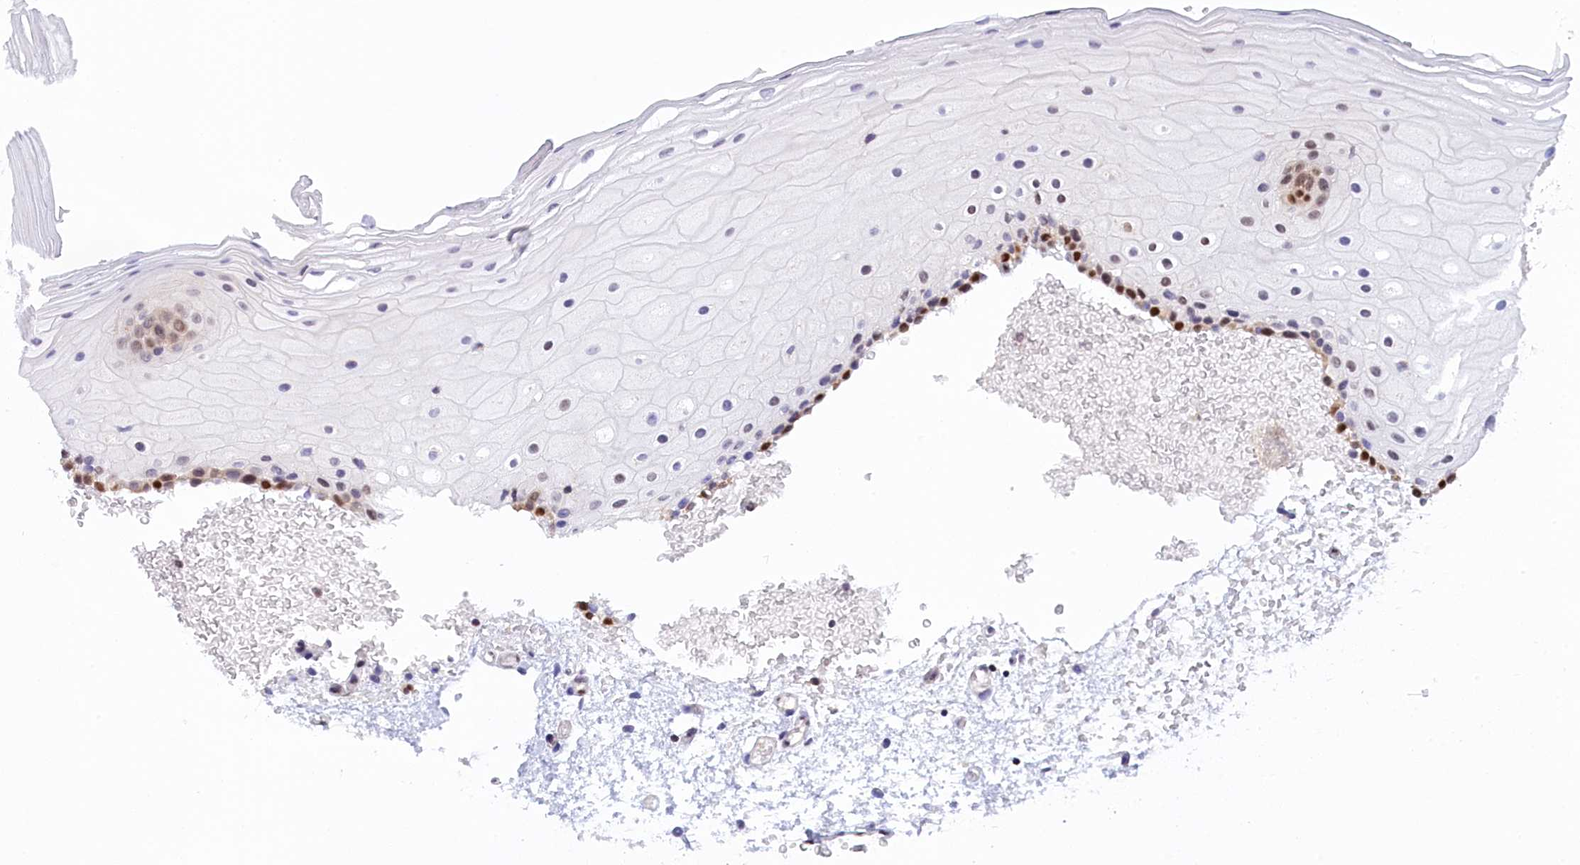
{"staining": {"intensity": "strong", "quantity": "<25%", "location": "nuclear"}, "tissue": "oral mucosa", "cell_type": "Squamous epithelial cells", "image_type": "normal", "snomed": [{"axis": "morphology", "description": "Normal tissue, NOS"}, {"axis": "topography", "description": "Oral tissue"}], "caption": "Immunohistochemistry of benign oral mucosa reveals medium levels of strong nuclear expression in approximately <25% of squamous epithelial cells. (DAB IHC with brightfield microscopy, high magnification).", "gene": "IZUMO2", "patient": {"sex": "female", "age": 70}}